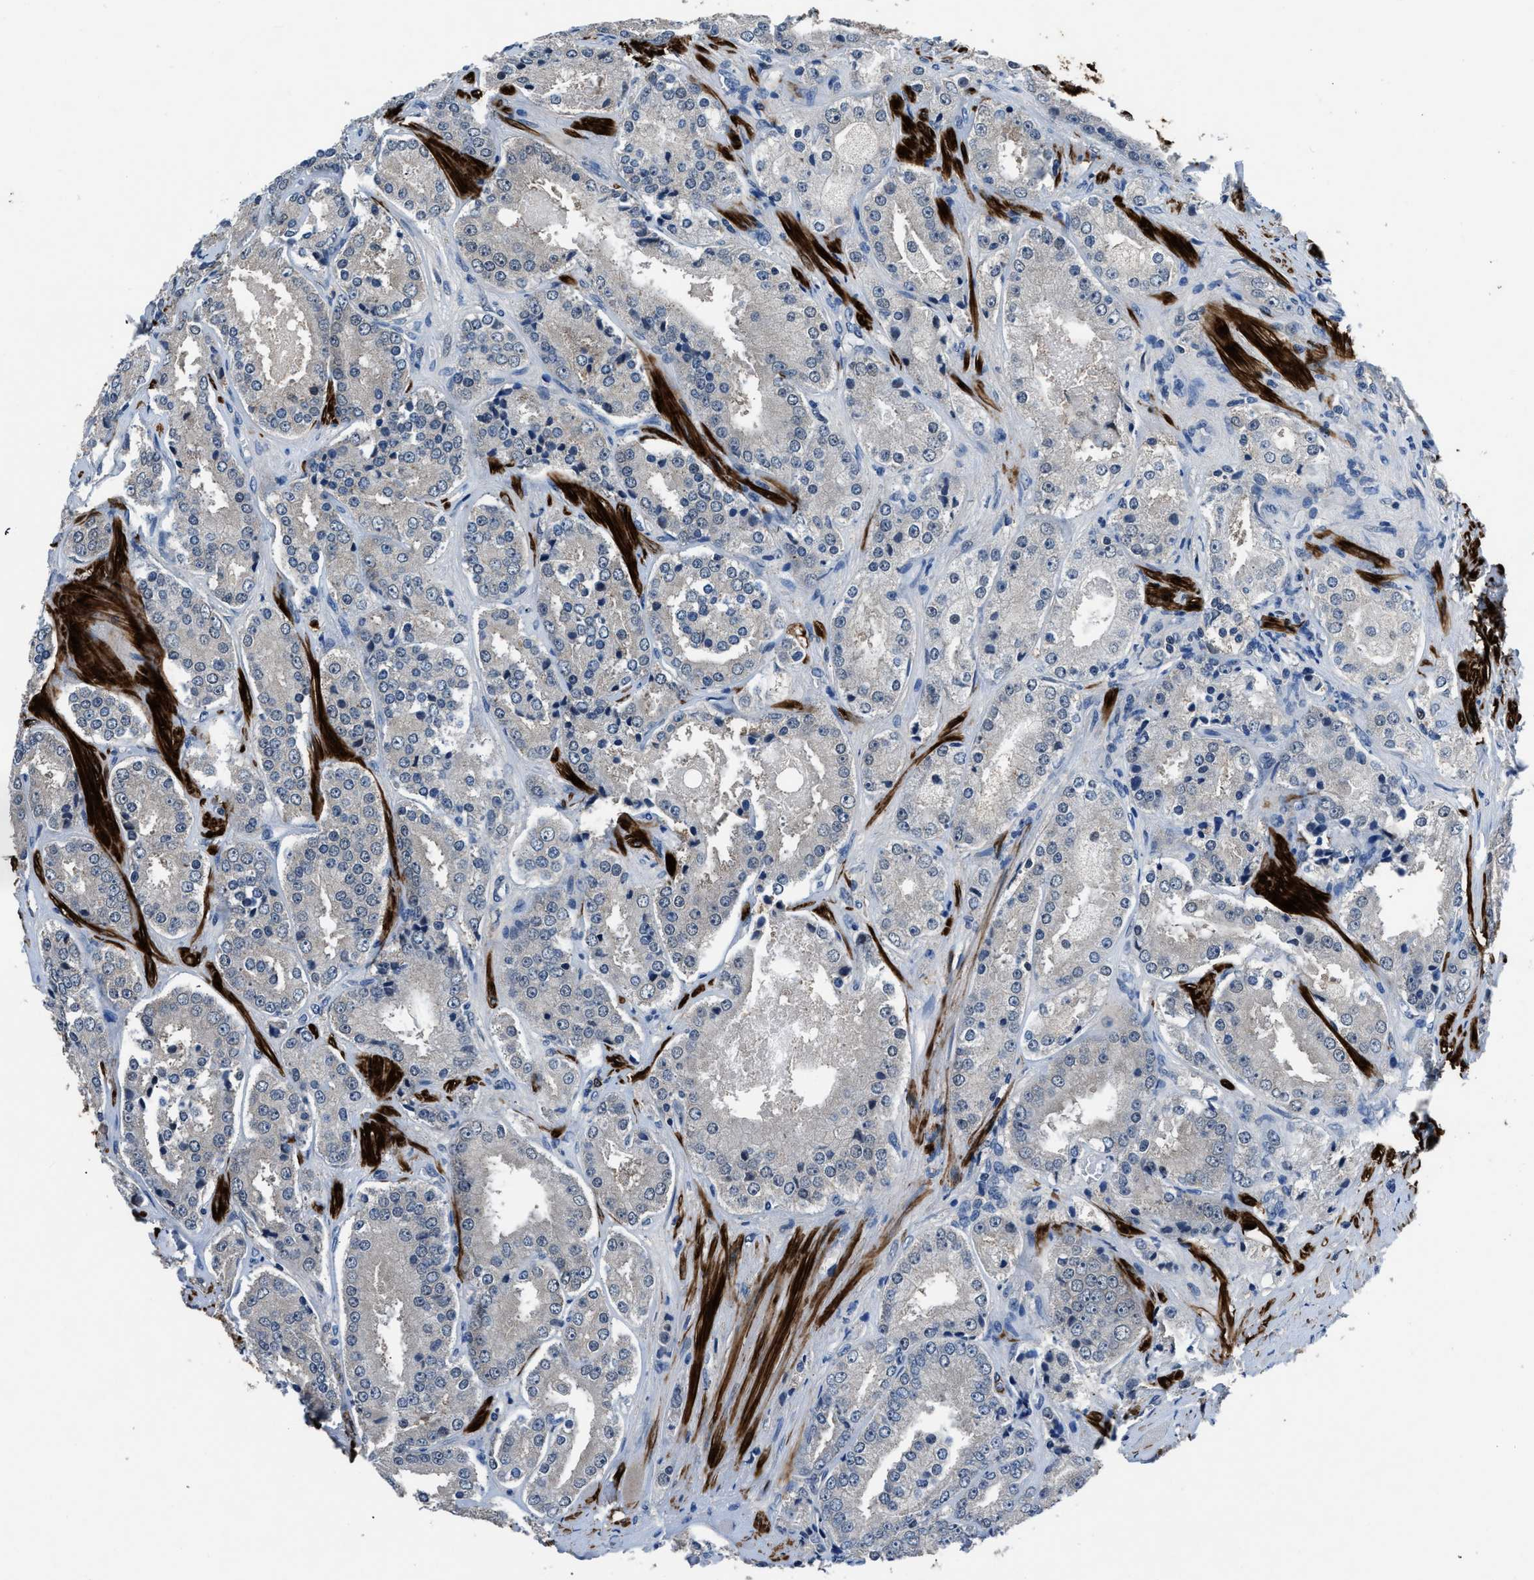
{"staining": {"intensity": "negative", "quantity": "none", "location": "none"}, "tissue": "prostate cancer", "cell_type": "Tumor cells", "image_type": "cancer", "snomed": [{"axis": "morphology", "description": "Adenocarcinoma, High grade"}, {"axis": "topography", "description": "Prostate"}], "caption": "Immunohistochemistry of prostate cancer exhibits no expression in tumor cells.", "gene": "LANCL2", "patient": {"sex": "male", "age": 65}}